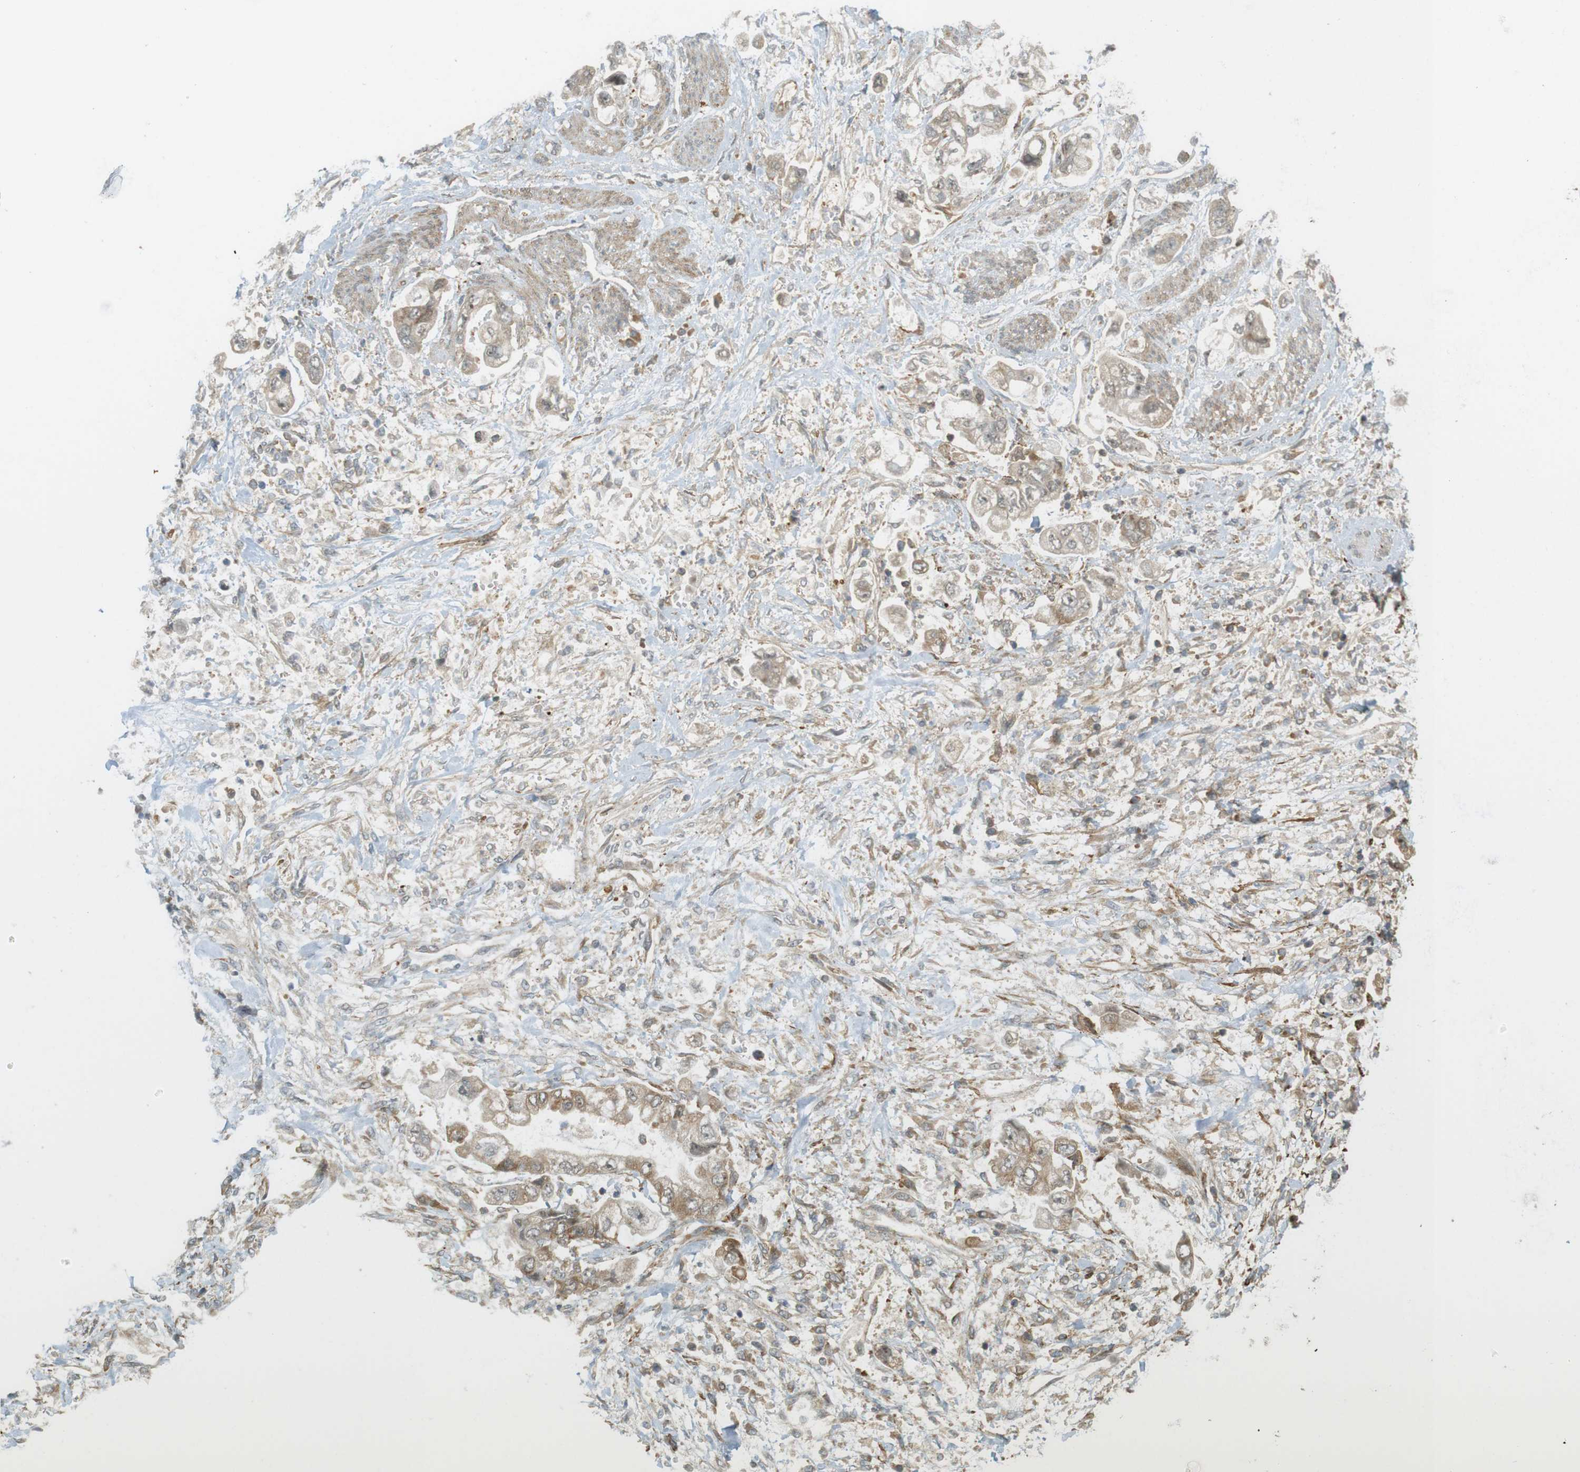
{"staining": {"intensity": "weak", "quantity": ">75%", "location": "cytoplasmic/membranous,nuclear"}, "tissue": "stomach cancer", "cell_type": "Tumor cells", "image_type": "cancer", "snomed": [{"axis": "morphology", "description": "Normal tissue, NOS"}, {"axis": "morphology", "description": "Adenocarcinoma, NOS"}, {"axis": "topography", "description": "Stomach"}], "caption": "This photomicrograph demonstrates adenocarcinoma (stomach) stained with immunohistochemistry (IHC) to label a protein in brown. The cytoplasmic/membranous and nuclear of tumor cells show weak positivity for the protein. Nuclei are counter-stained blue.", "gene": "PA2G4", "patient": {"sex": "male", "age": 62}}